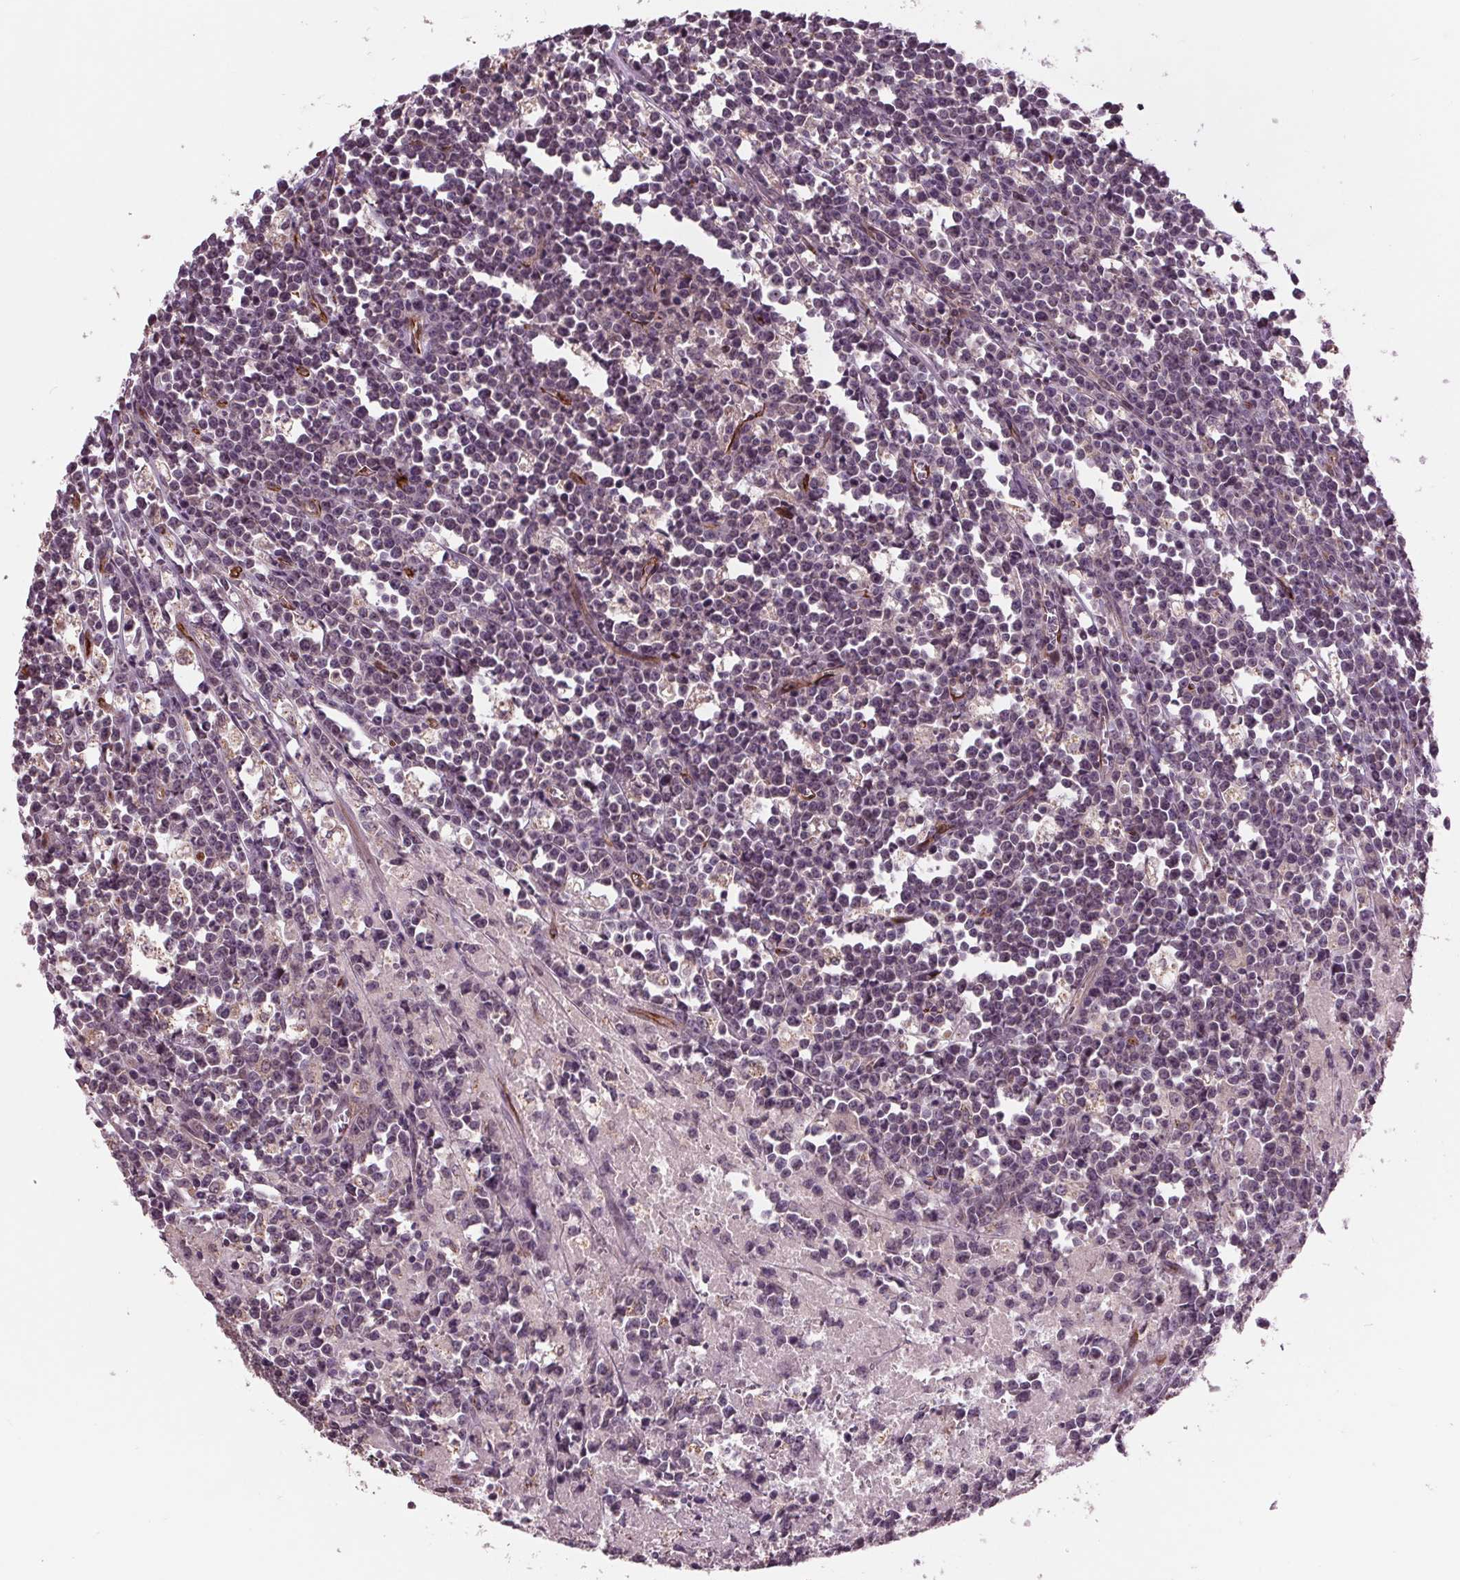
{"staining": {"intensity": "negative", "quantity": "none", "location": "none"}, "tissue": "lymphoma", "cell_type": "Tumor cells", "image_type": "cancer", "snomed": [{"axis": "morphology", "description": "Malignant lymphoma, non-Hodgkin's type, High grade"}, {"axis": "topography", "description": "Small intestine"}], "caption": "Lymphoma stained for a protein using IHC shows no staining tumor cells.", "gene": "MAPK8", "patient": {"sex": "female", "age": 56}}